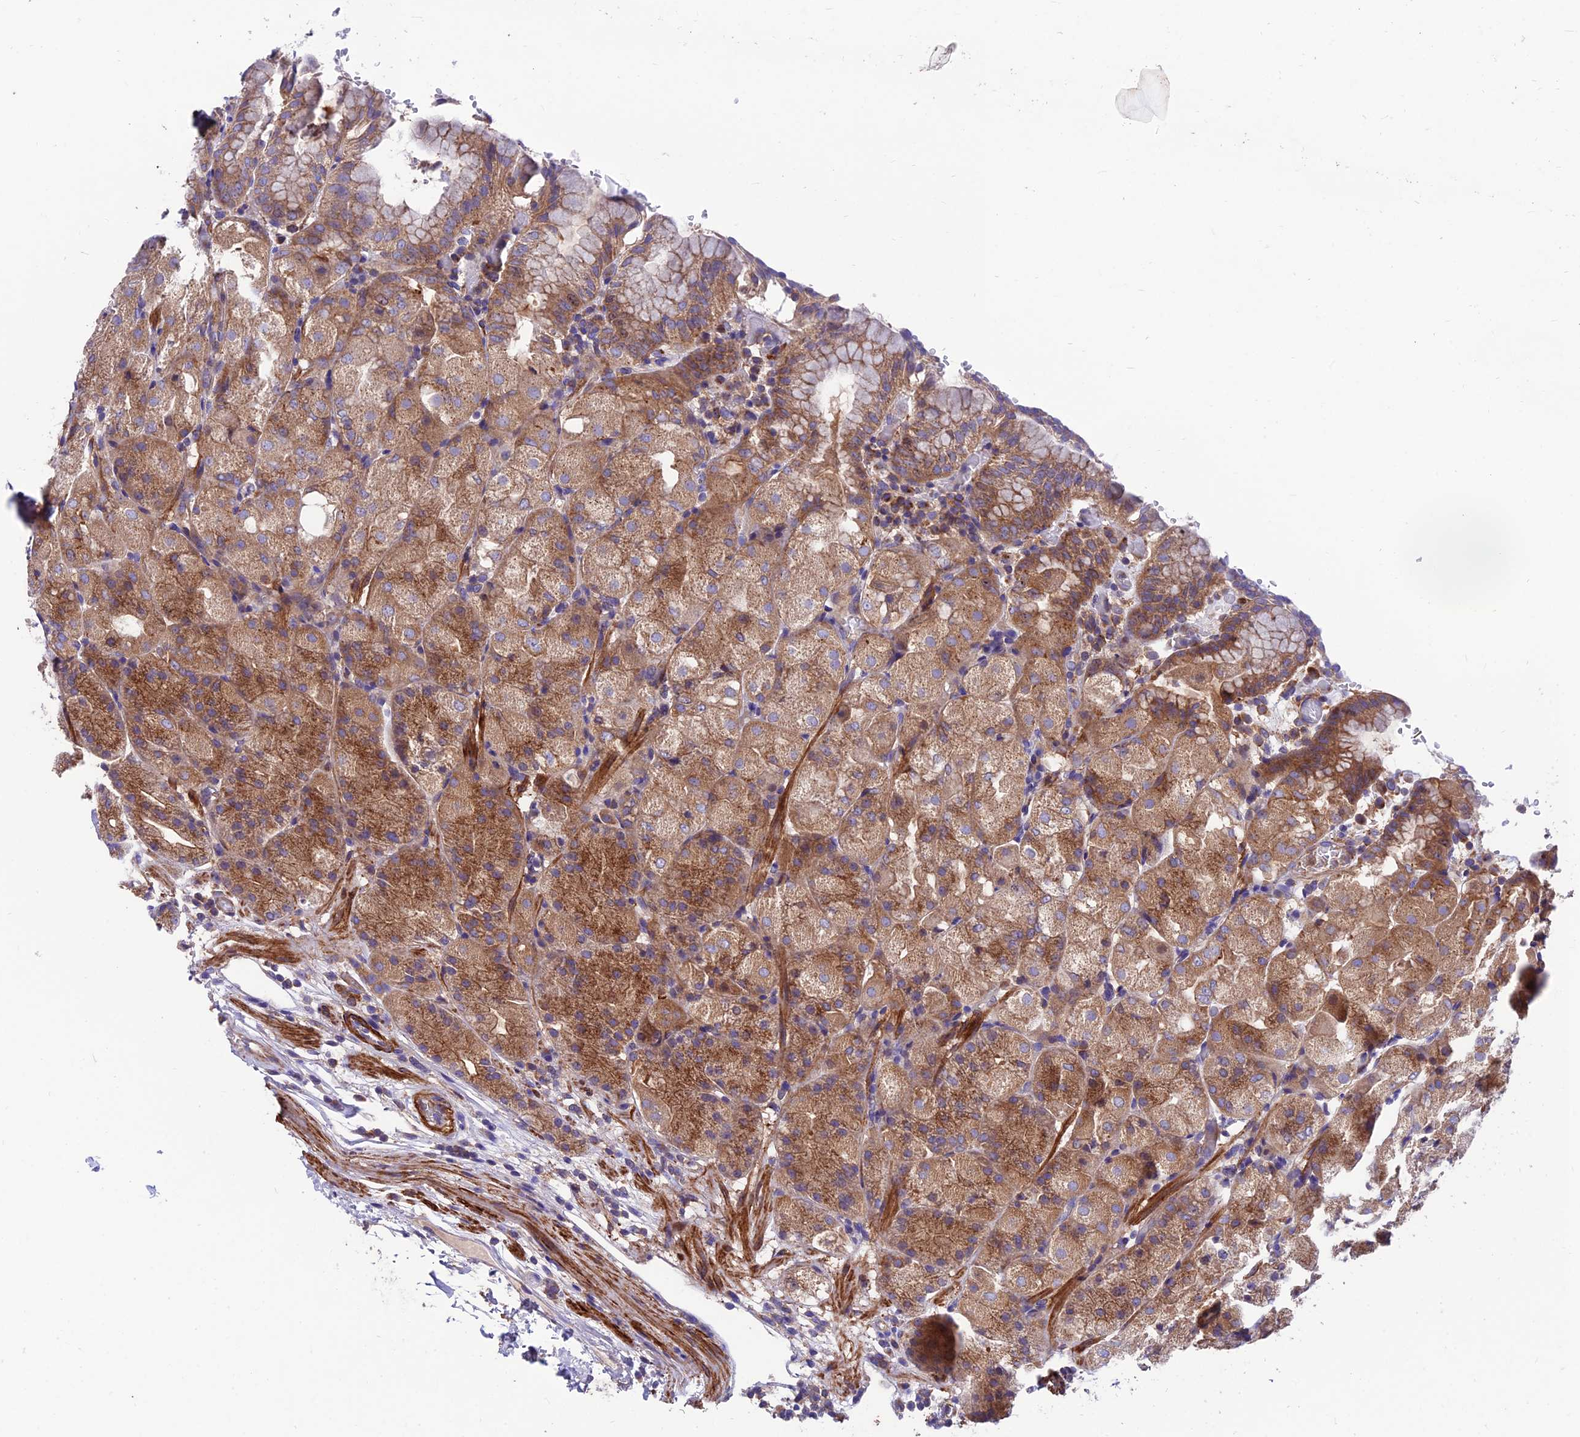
{"staining": {"intensity": "moderate", "quantity": ">75%", "location": "cytoplasmic/membranous"}, "tissue": "stomach", "cell_type": "Glandular cells", "image_type": "normal", "snomed": [{"axis": "morphology", "description": "Normal tissue, NOS"}, {"axis": "topography", "description": "Stomach, upper"}, {"axis": "topography", "description": "Stomach, lower"}], "caption": "Human stomach stained with a protein marker displays moderate staining in glandular cells.", "gene": "VPS16", "patient": {"sex": "male", "age": 62}}